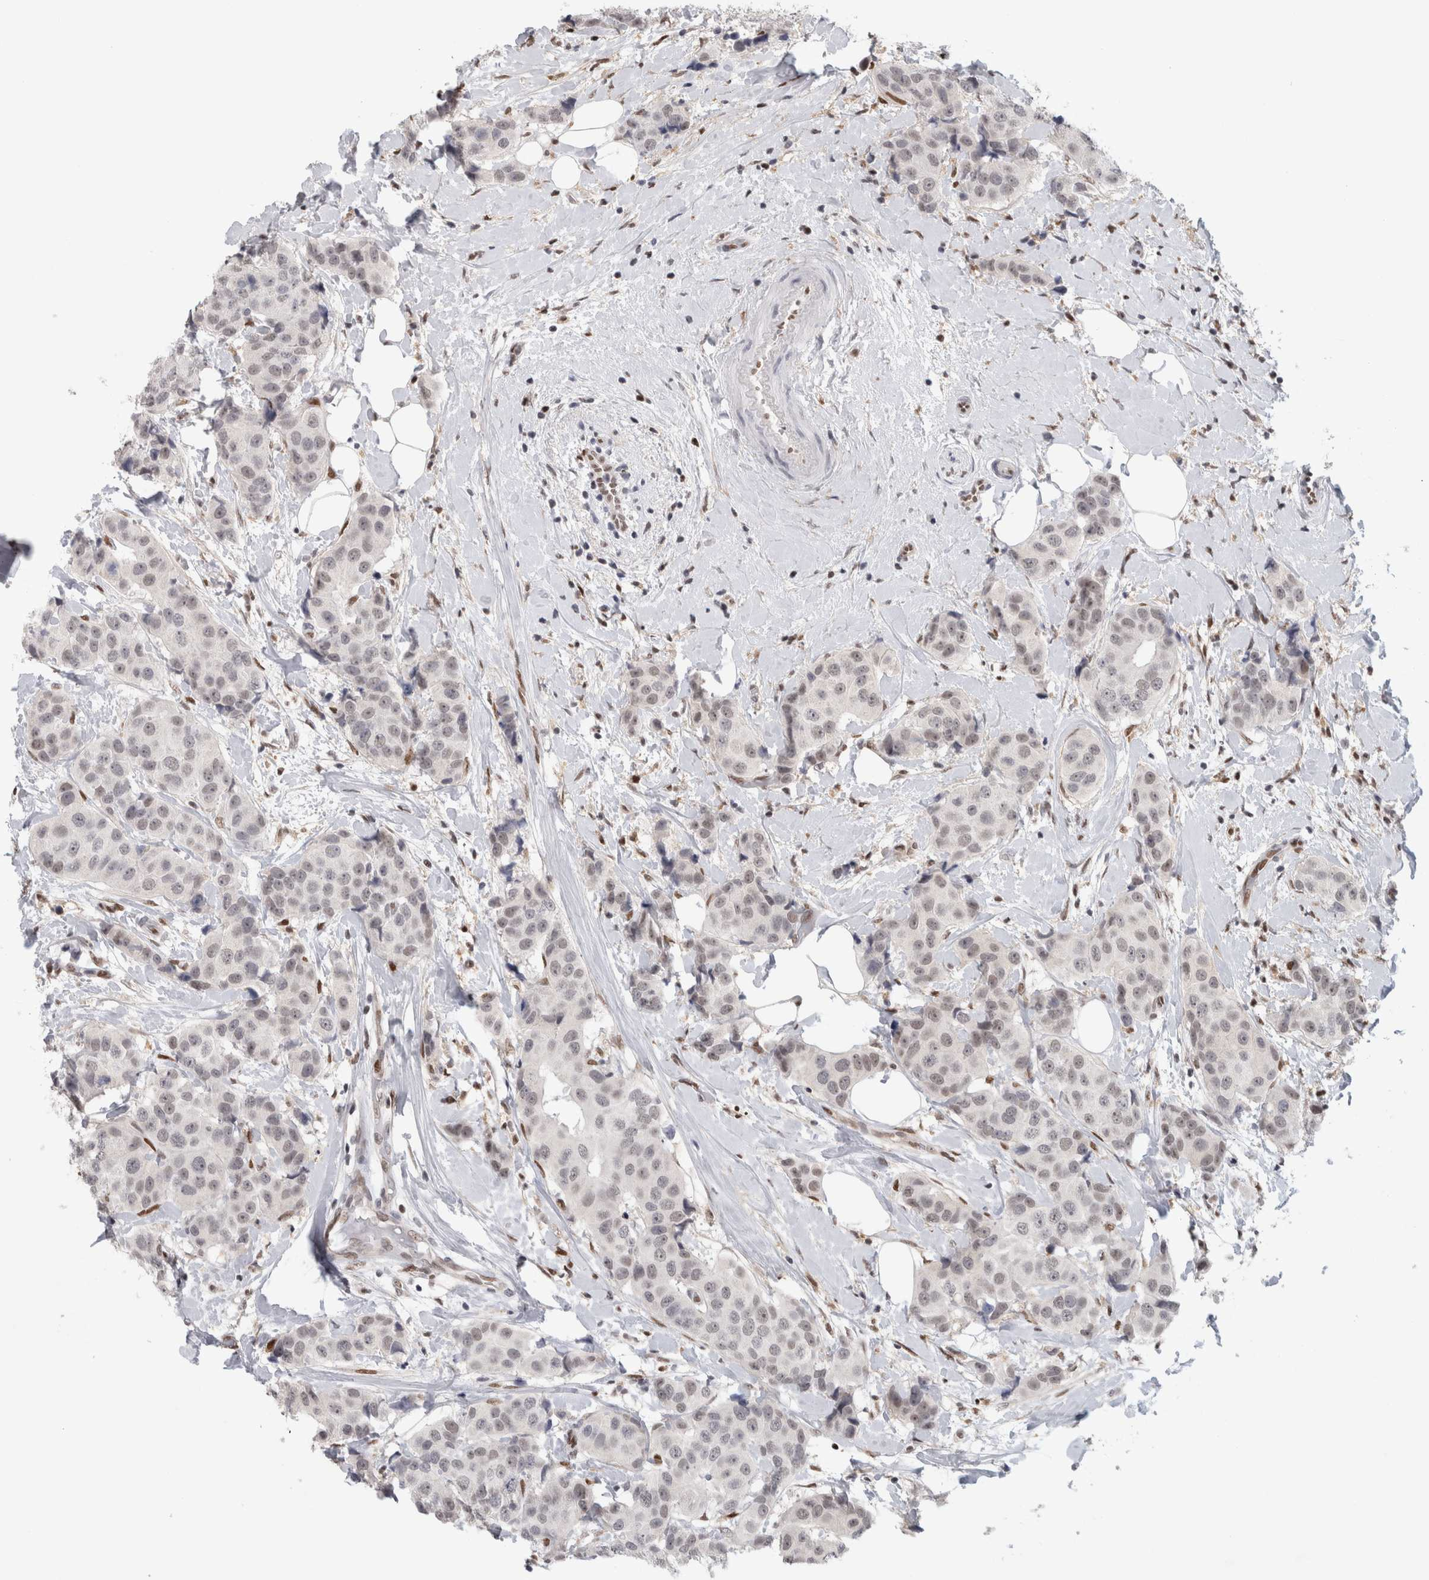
{"staining": {"intensity": "negative", "quantity": "none", "location": "none"}, "tissue": "breast cancer", "cell_type": "Tumor cells", "image_type": "cancer", "snomed": [{"axis": "morphology", "description": "Normal tissue, NOS"}, {"axis": "morphology", "description": "Duct carcinoma"}, {"axis": "topography", "description": "Breast"}], "caption": "Immunohistochemistry of human invasive ductal carcinoma (breast) displays no positivity in tumor cells. (Stains: DAB (3,3'-diaminobenzidine) immunohistochemistry (IHC) with hematoxylin counter stain, Microscopy: brightfield microscopy at high magnification).", "gene": "SRARP", "patient": {"sex": "female", "age": 39}}